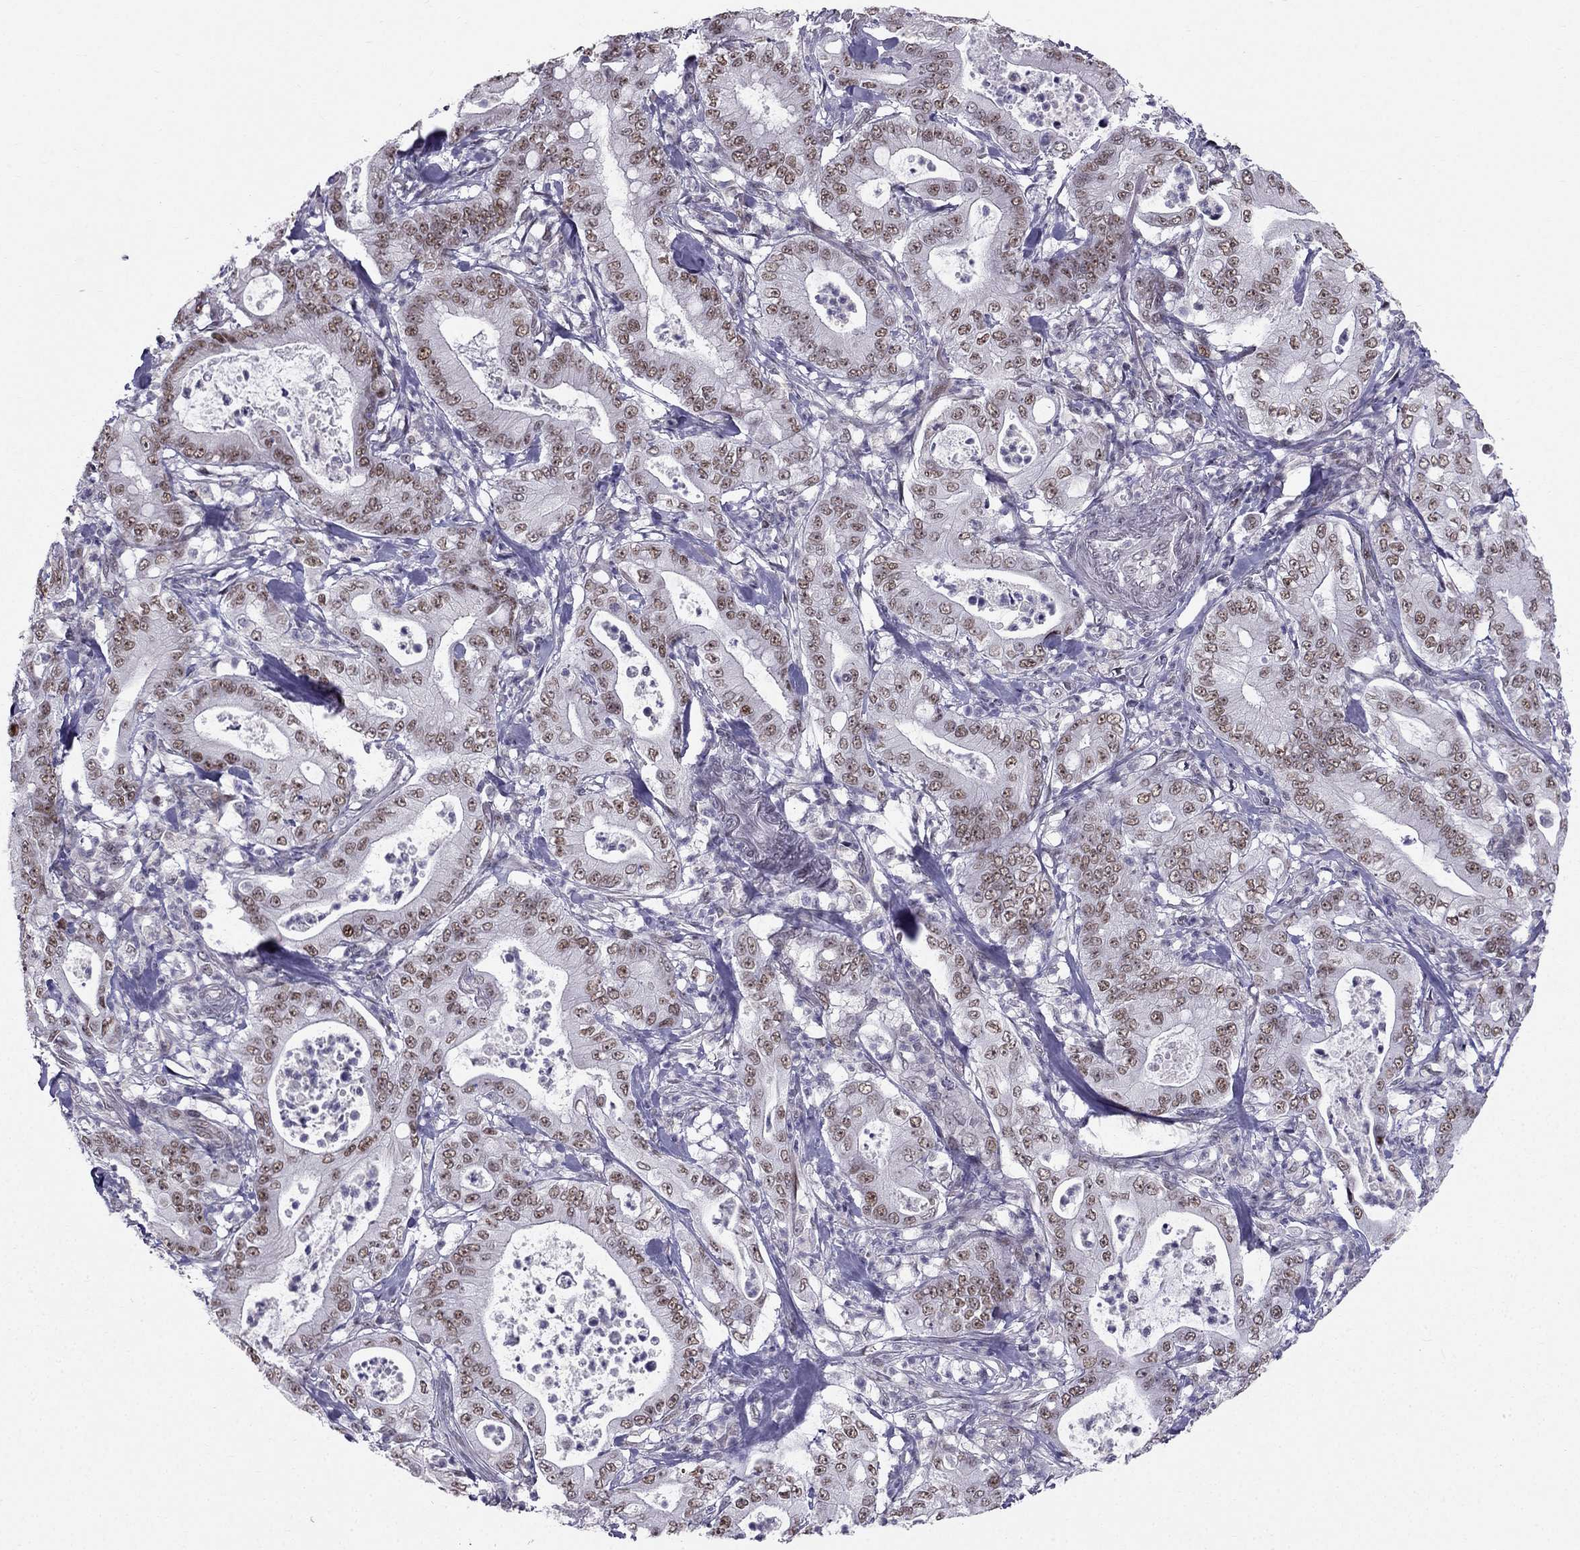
{"staining": {"intensity": "weak", "quantity": ">75%", "location": "nuclear"}, "tissue": "pancreatic cancer", "cell_type": "Tumor cells", "image_type": "cancer", "snomed": [{"axis": "morphology", "description": "Adenocarcinoma, NOS"}, {"axis": "topography", "description": "Pancreas"}], "caption": "Weak nuclear protein expression is seen in about >75% of tumor cells in pancreatic cancer (adenocarcinoma). The staining is performed using DAB (3,3'-diaminobenzidine) brown chromogen to label protein expression. The nuclei are counter-stained blue using hematoxylin.", "gene": "RPRD2", "patient": {"sex": "male", "age": 71}}